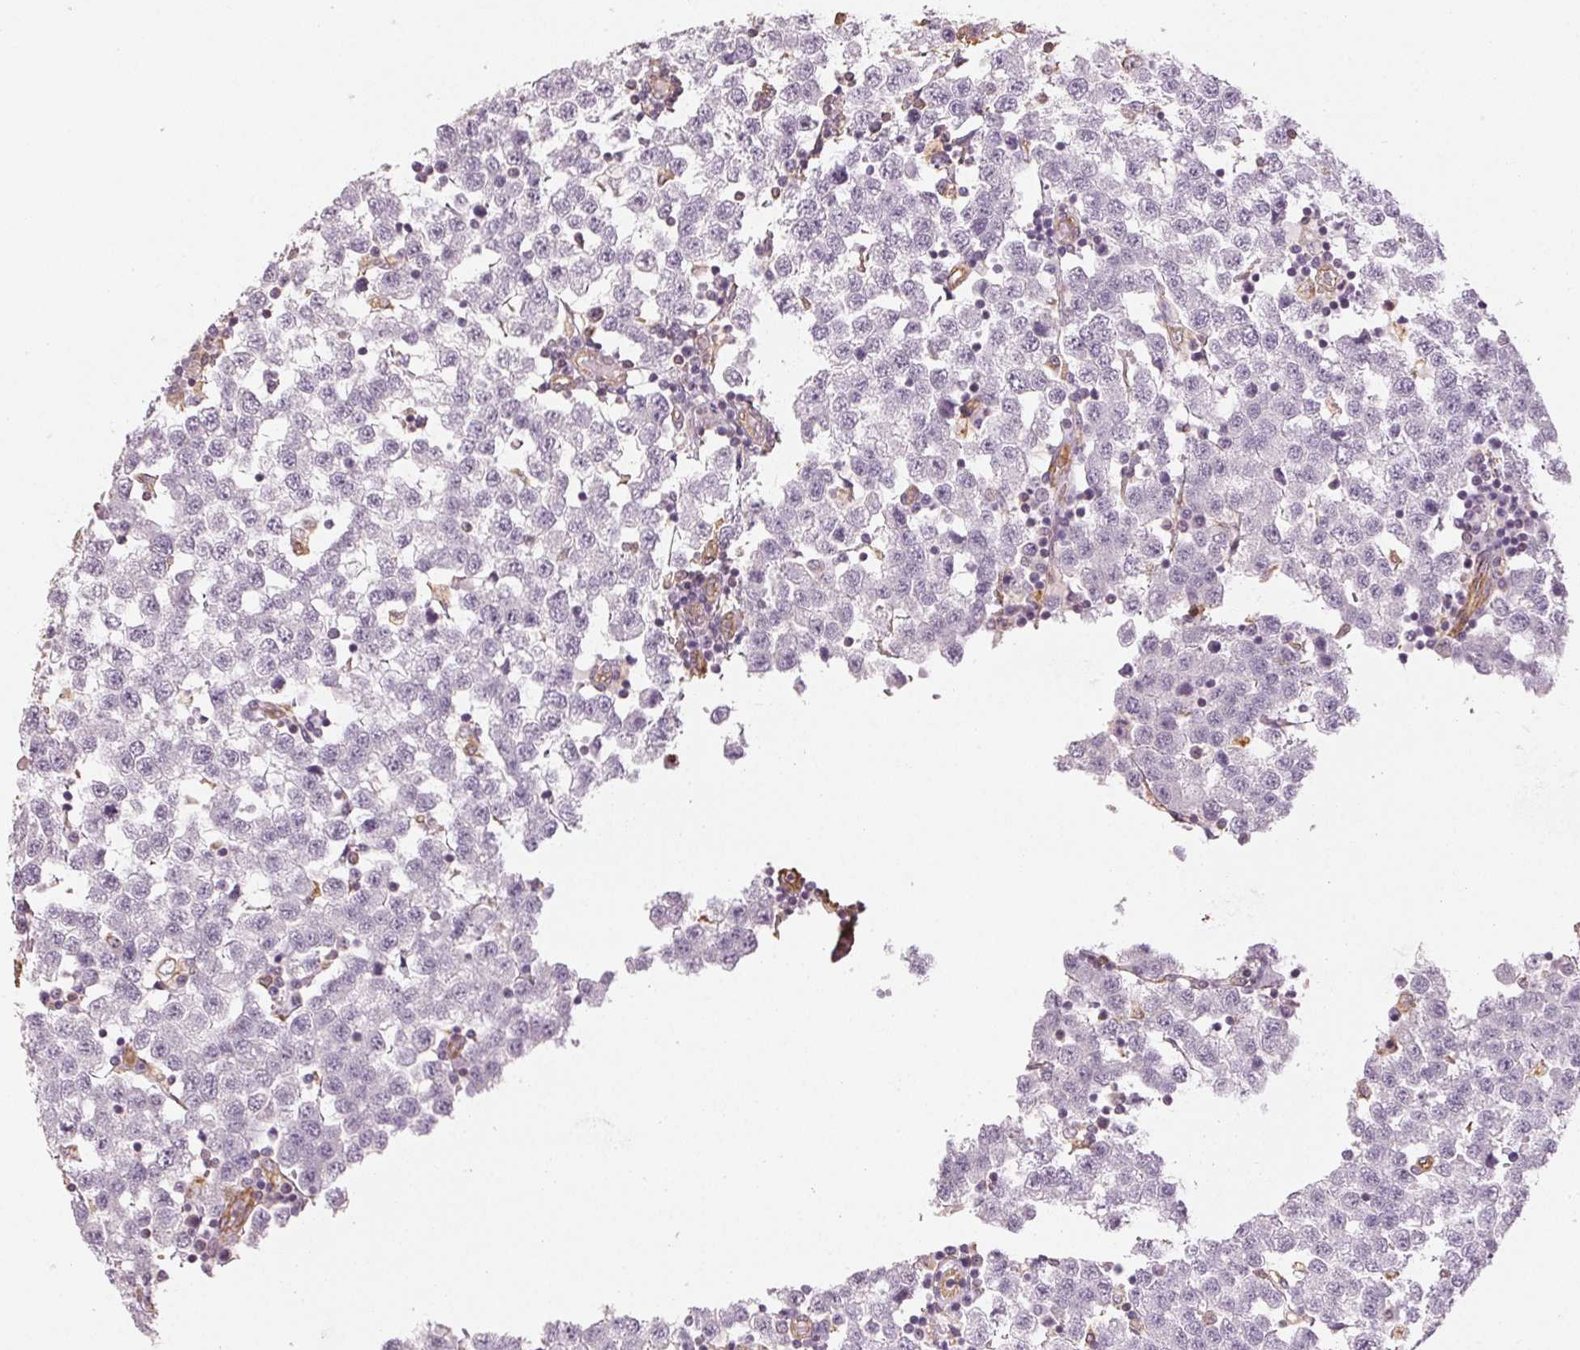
{"staining": {"intensity": "negative", "quantity": "none", "location": "none"}, "tissue": "testis cancer", "cell_type": "Tumor cells", "image_type": "cancer", "snomed": [{"axis": "morphology", "description": "Seminoma, NOS"}, {"axis": "topography", "description": "Testis"}], "caption": "The immunohistochemistry (IHC) image has no significant expression in tumor cells of testis cancer (seminoma) tissue.", "gene": "COL7A1", "patient": {"sex": "male", "age": 34}}